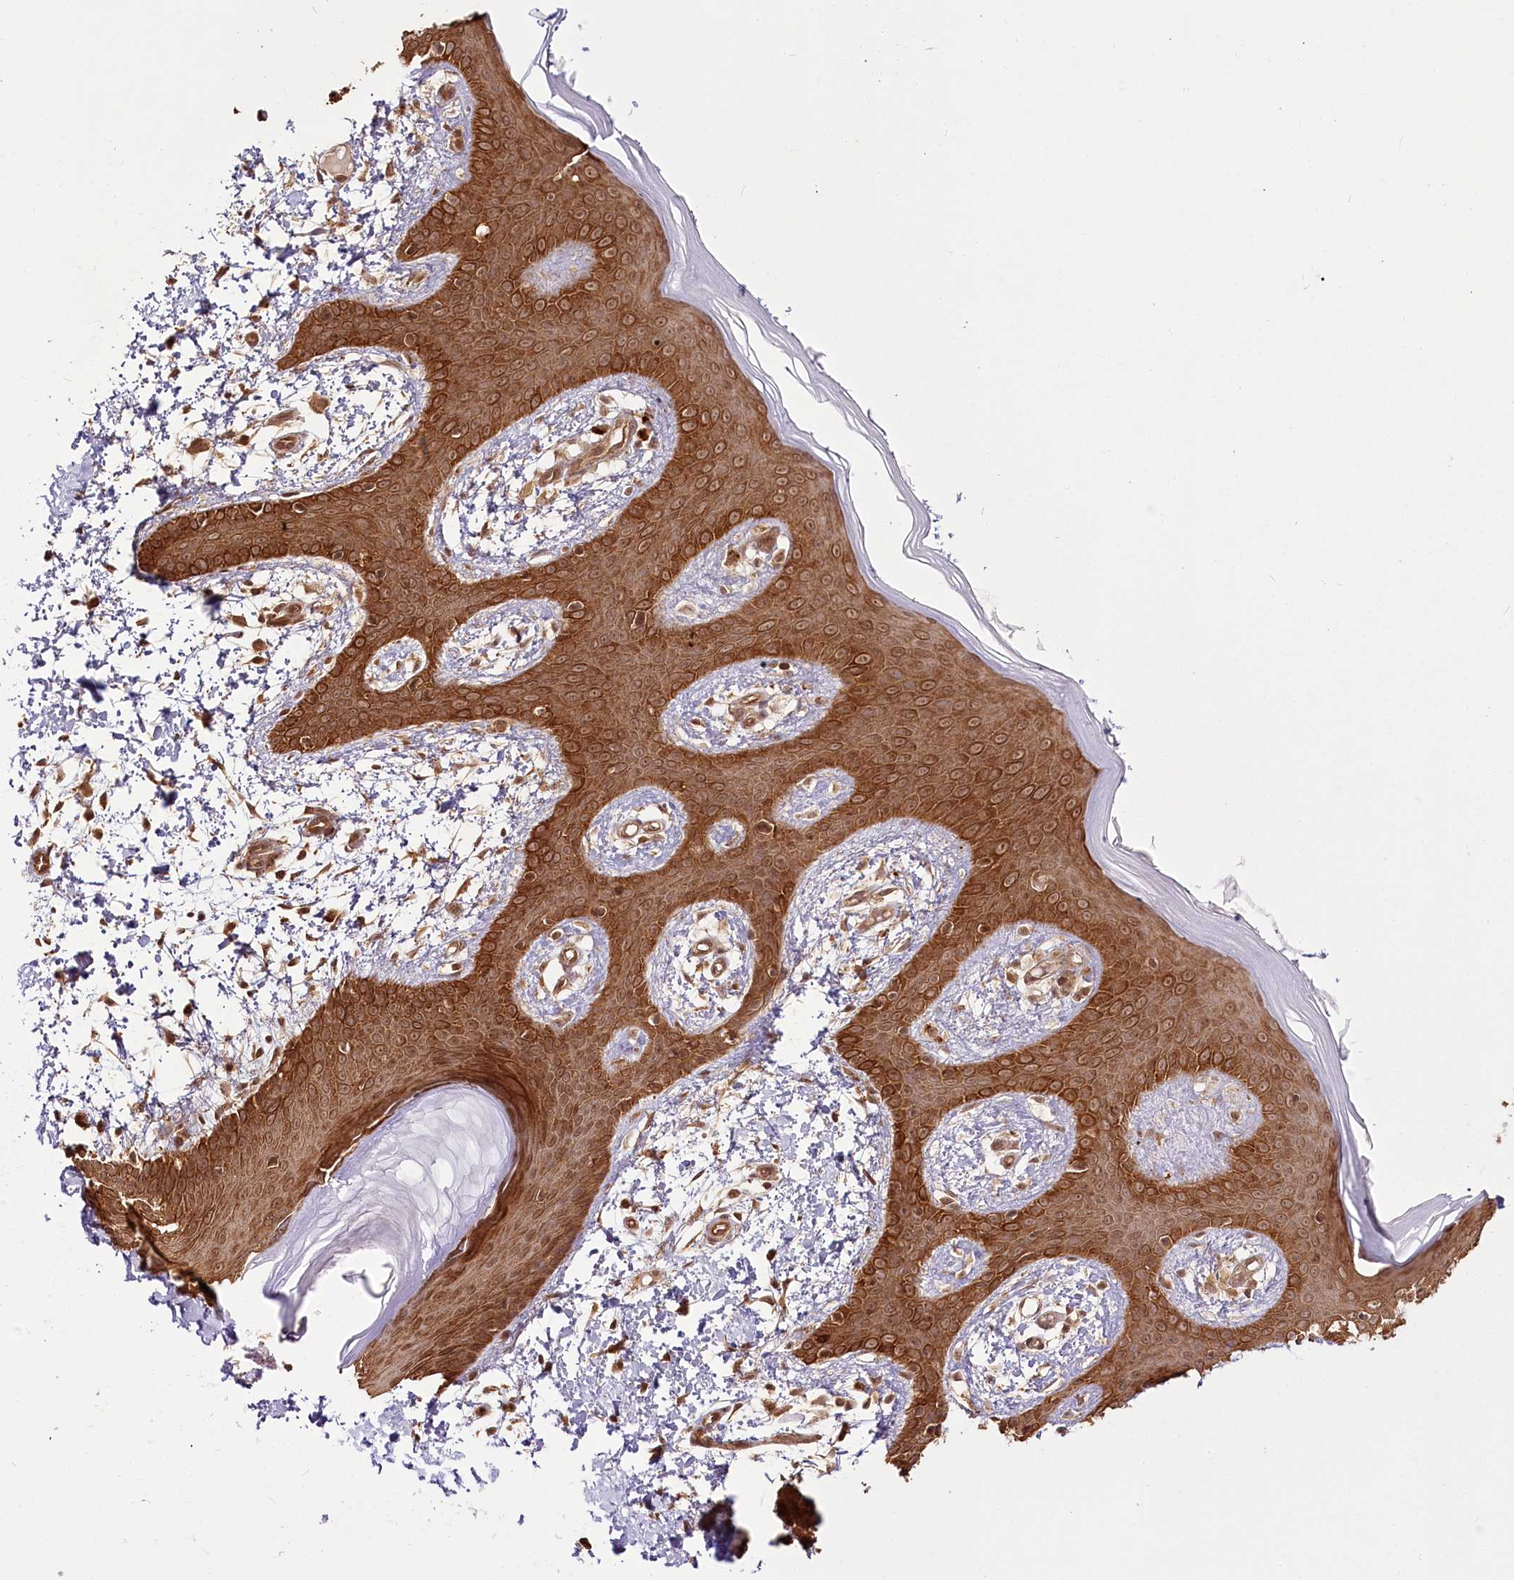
{"staining": {"intensity": "strong", "quantity": ">75%", "location": "cytoplasmic/membranous"}, "tissue": "skin", "cell_type": "Fibroblasts", "image_type": "normal", "snomed": [{"axis": "morphology", "description": "Normal tissue, NOS"}, {"axis": "topography", "description": "Skin"}], "caption": "A brown stain highlights strong cytoplasmic/membranous positivity of a protein in fibroblasts of normal skin.", "gene": "R3HDM2", "patient": {"sex": "male", "age": 36}}